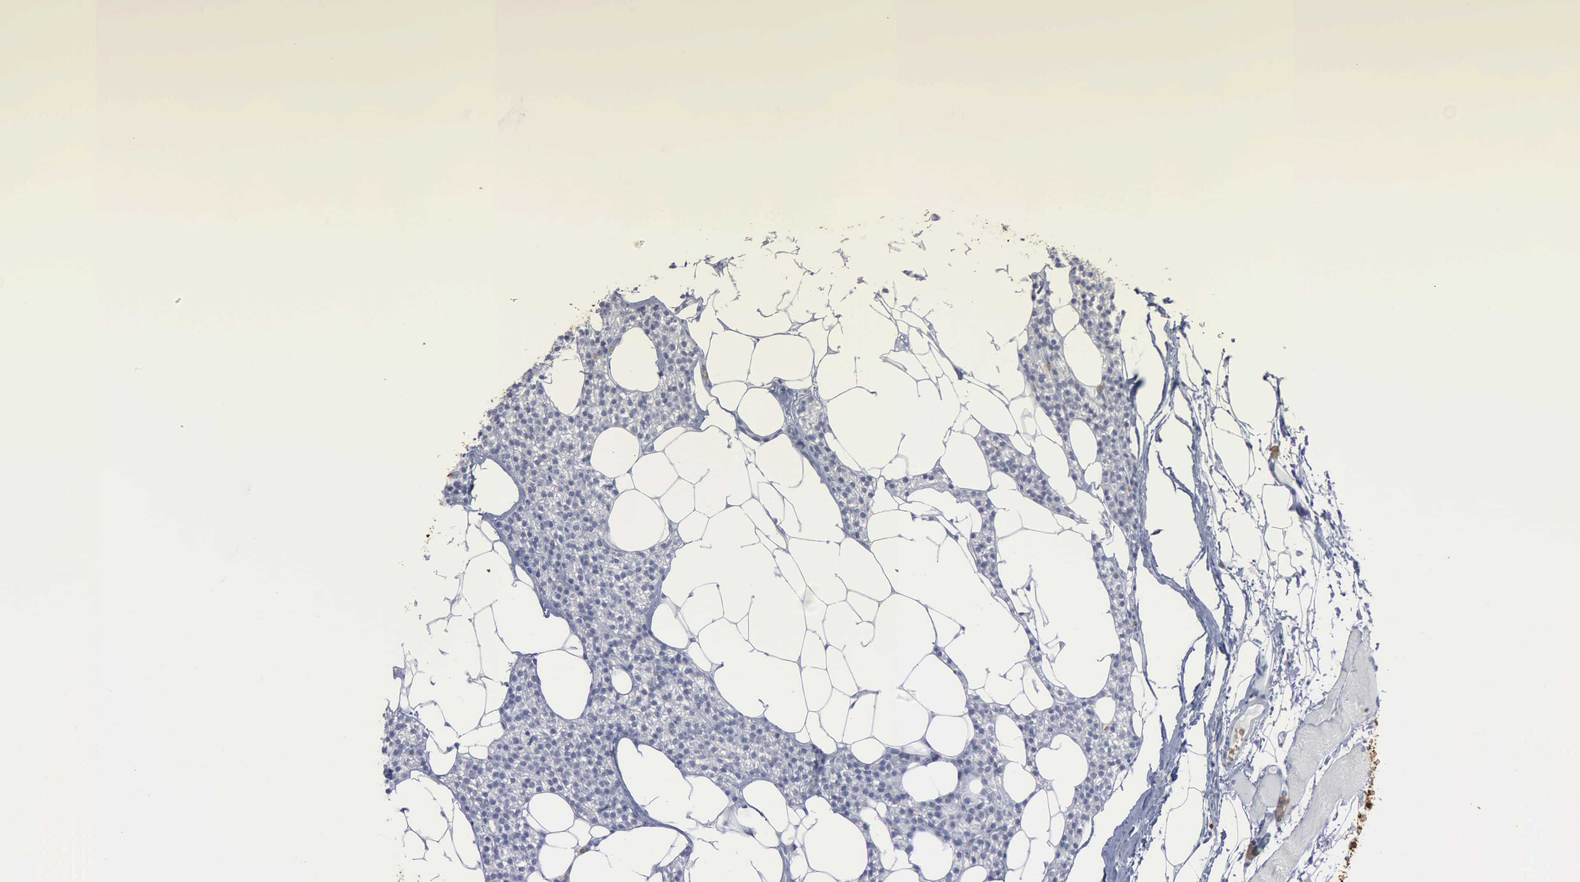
{"staining": {"intensity": "negative", "quantity": "none", "location": "none"}, "tissue": "skeletal muscle", "cell_type": "Myocytes", "image_type": "normal", "snomed": [{"axis": "morphology", "description": "Normal tissue, NOS"}, {"axis": "topography", "description": "Skeletal muscle"}, {"axis": "topography", "description": "Parathyroid gland"}], "caption": "Immunohistochemistry micrograph of normal skeletal muscle: skeletal muscle stained with DAB (3,3'-diaminobenzidine) displays no significant protein positivity in myocytes. (Brightfield microscopy of DAB (3,3'-diaminobenzidine) immunohistochemistry at high magnification).", "gene": "TGFB1", "patient": {"sex": "female", "age": 37}}